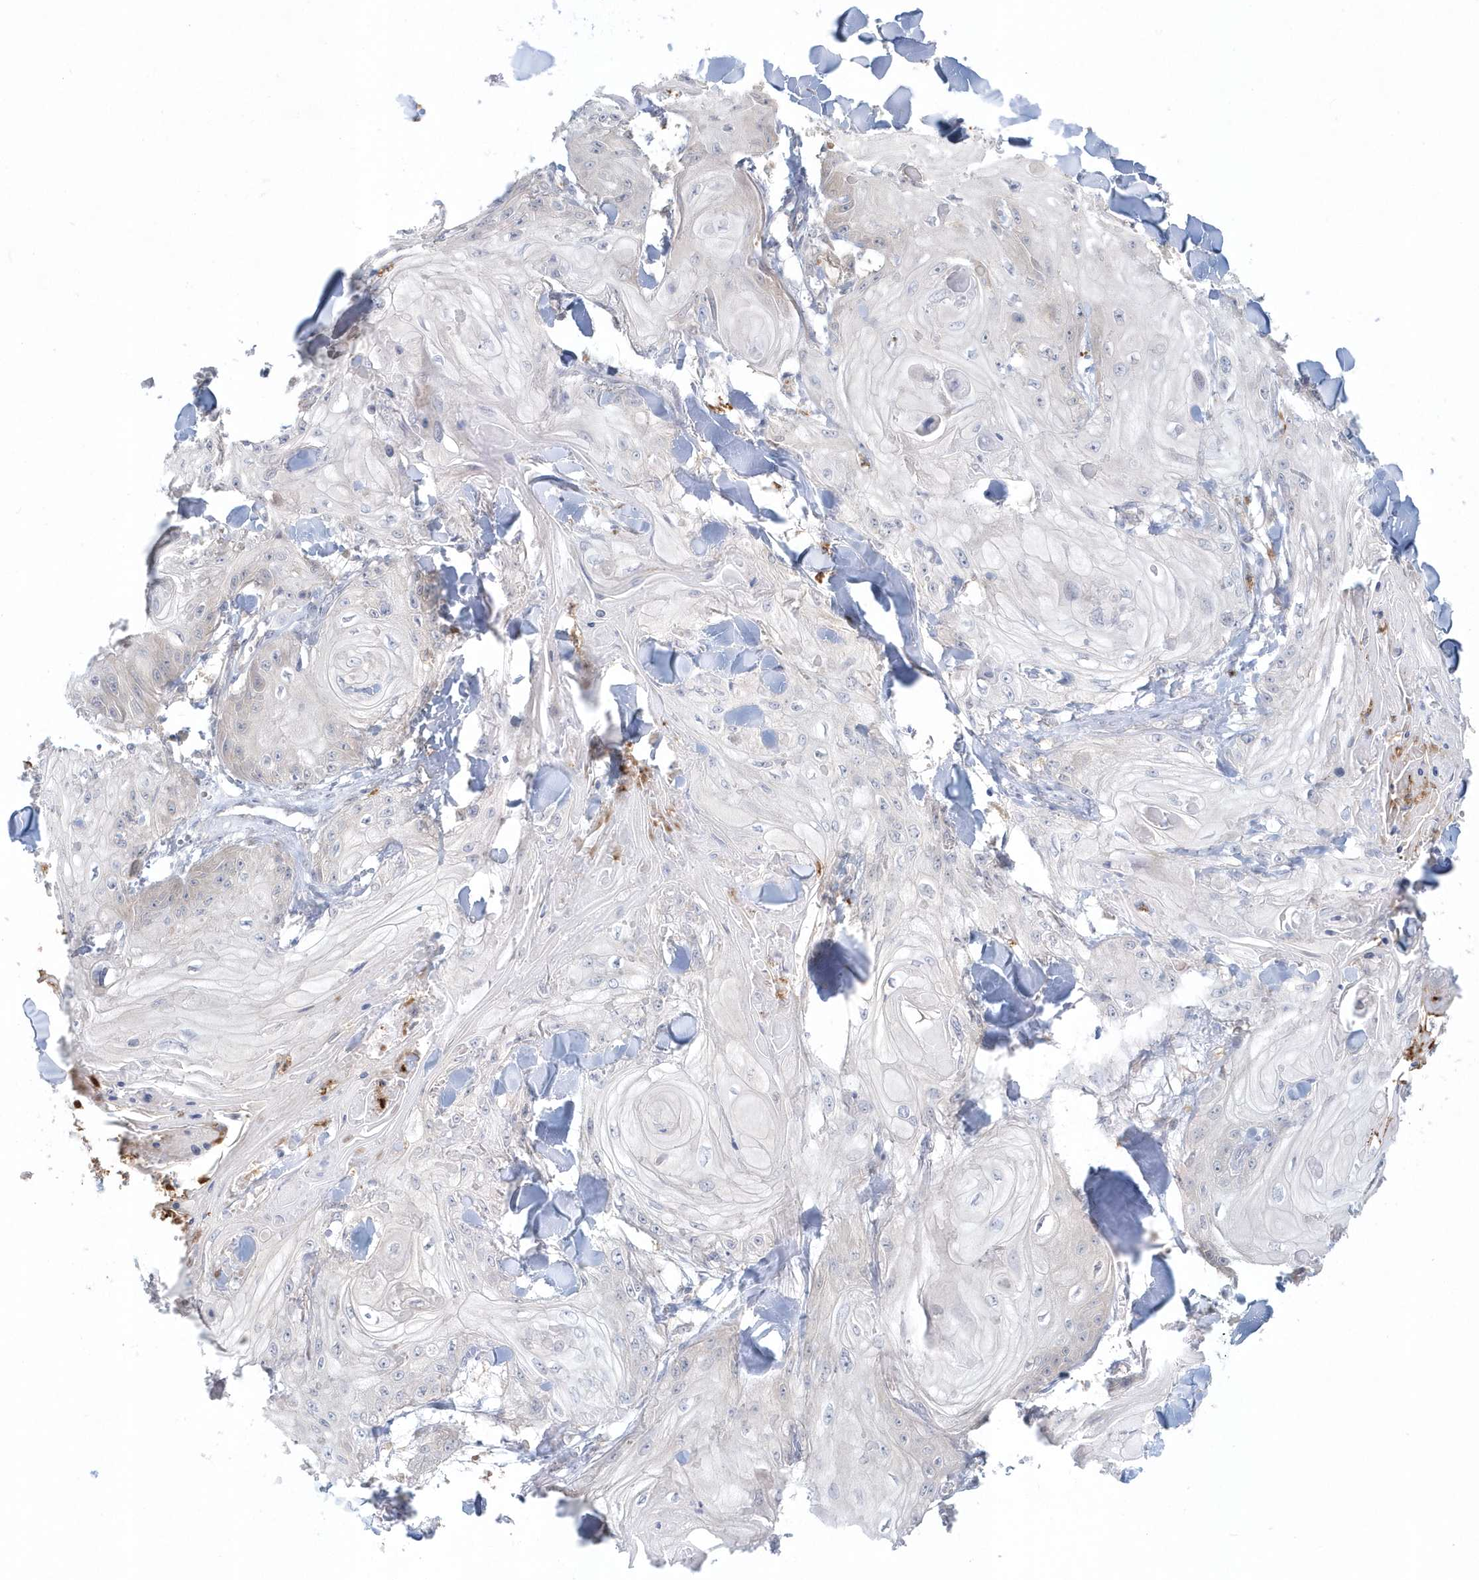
{"staining": {"intensity": "negative", "quantity": "none", "location": "none"}, "tissue": "skin cancer", "cell_type": "Tumor cells", "image_type": "cancer", "snomed": [{"axis": "morphology", "description": "Squamous cell carcinoma, NOS"}, {"axis": "topography", "description": "Skin"}], "caption": "High power microscopy image of an immunohistochemistry (IHC) histopathology image of squamous cell carcinoma (skin), revealing no significant staining in tumor cells.", "gene": "RNF7", "patient": {"sex": "male", "age": 74}}